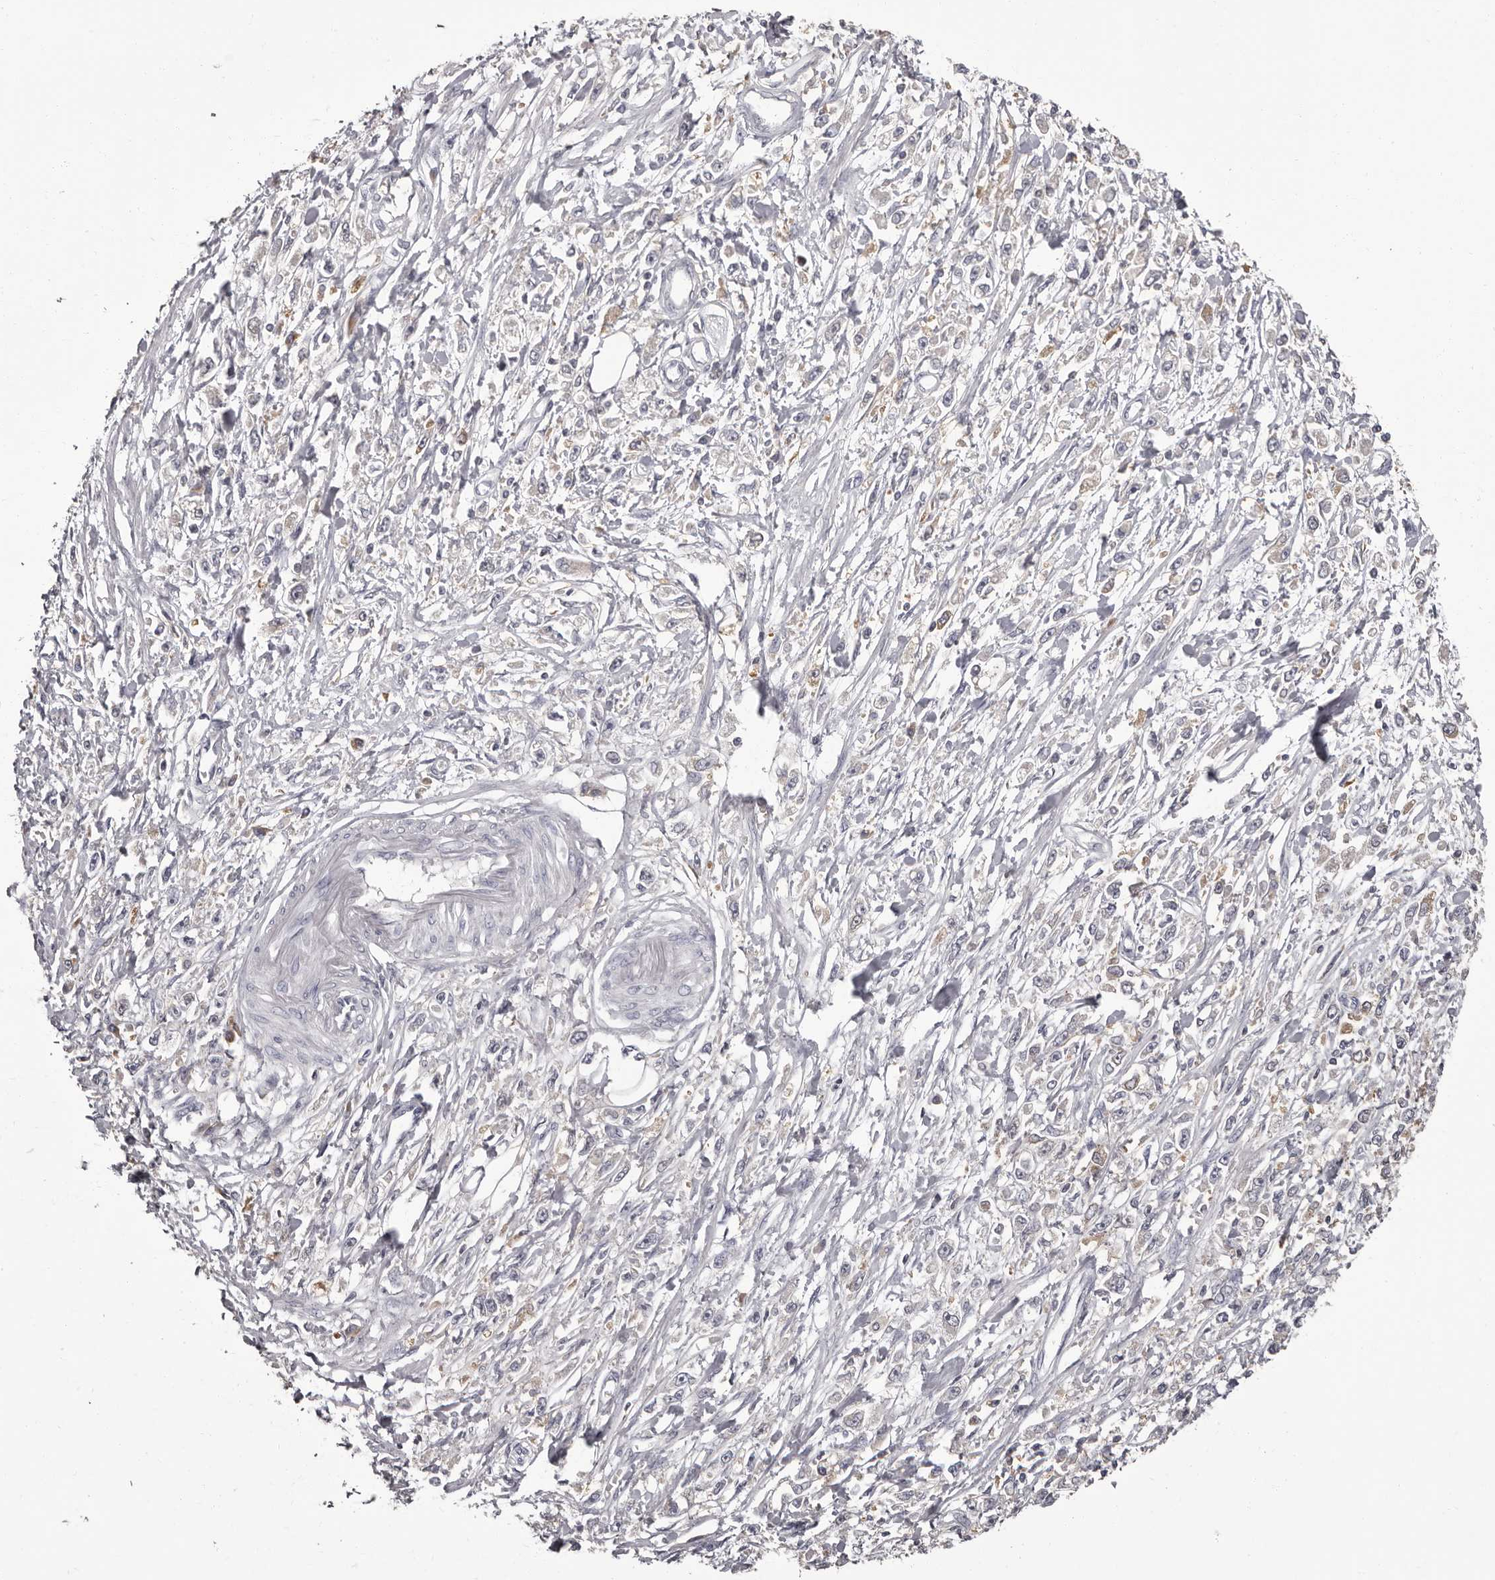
{"staining": {"intensity": "negative", "quantity": "none", "location": "none"}, "tissue": "stomach cancer", "cell_type": "Tumor cells", "image_type": "cancer", "snomed": [{"axis": "morphology", "description": "Adenocarcinoma, NOS"}, {"axis": "topography", "description": "Stomach"}], "caption": "This is a photomicrograph of IHC staining of stomach adenocarcinoma, which shows no positivity in tumor cells. Brightfield microscopy of immunohistochemistry (IHC) stained with DAB (brown) and hematoxylin (blue), captured at high magnification.", "gene": "APEH", "patient": {"sex": "female", "age": 59}}